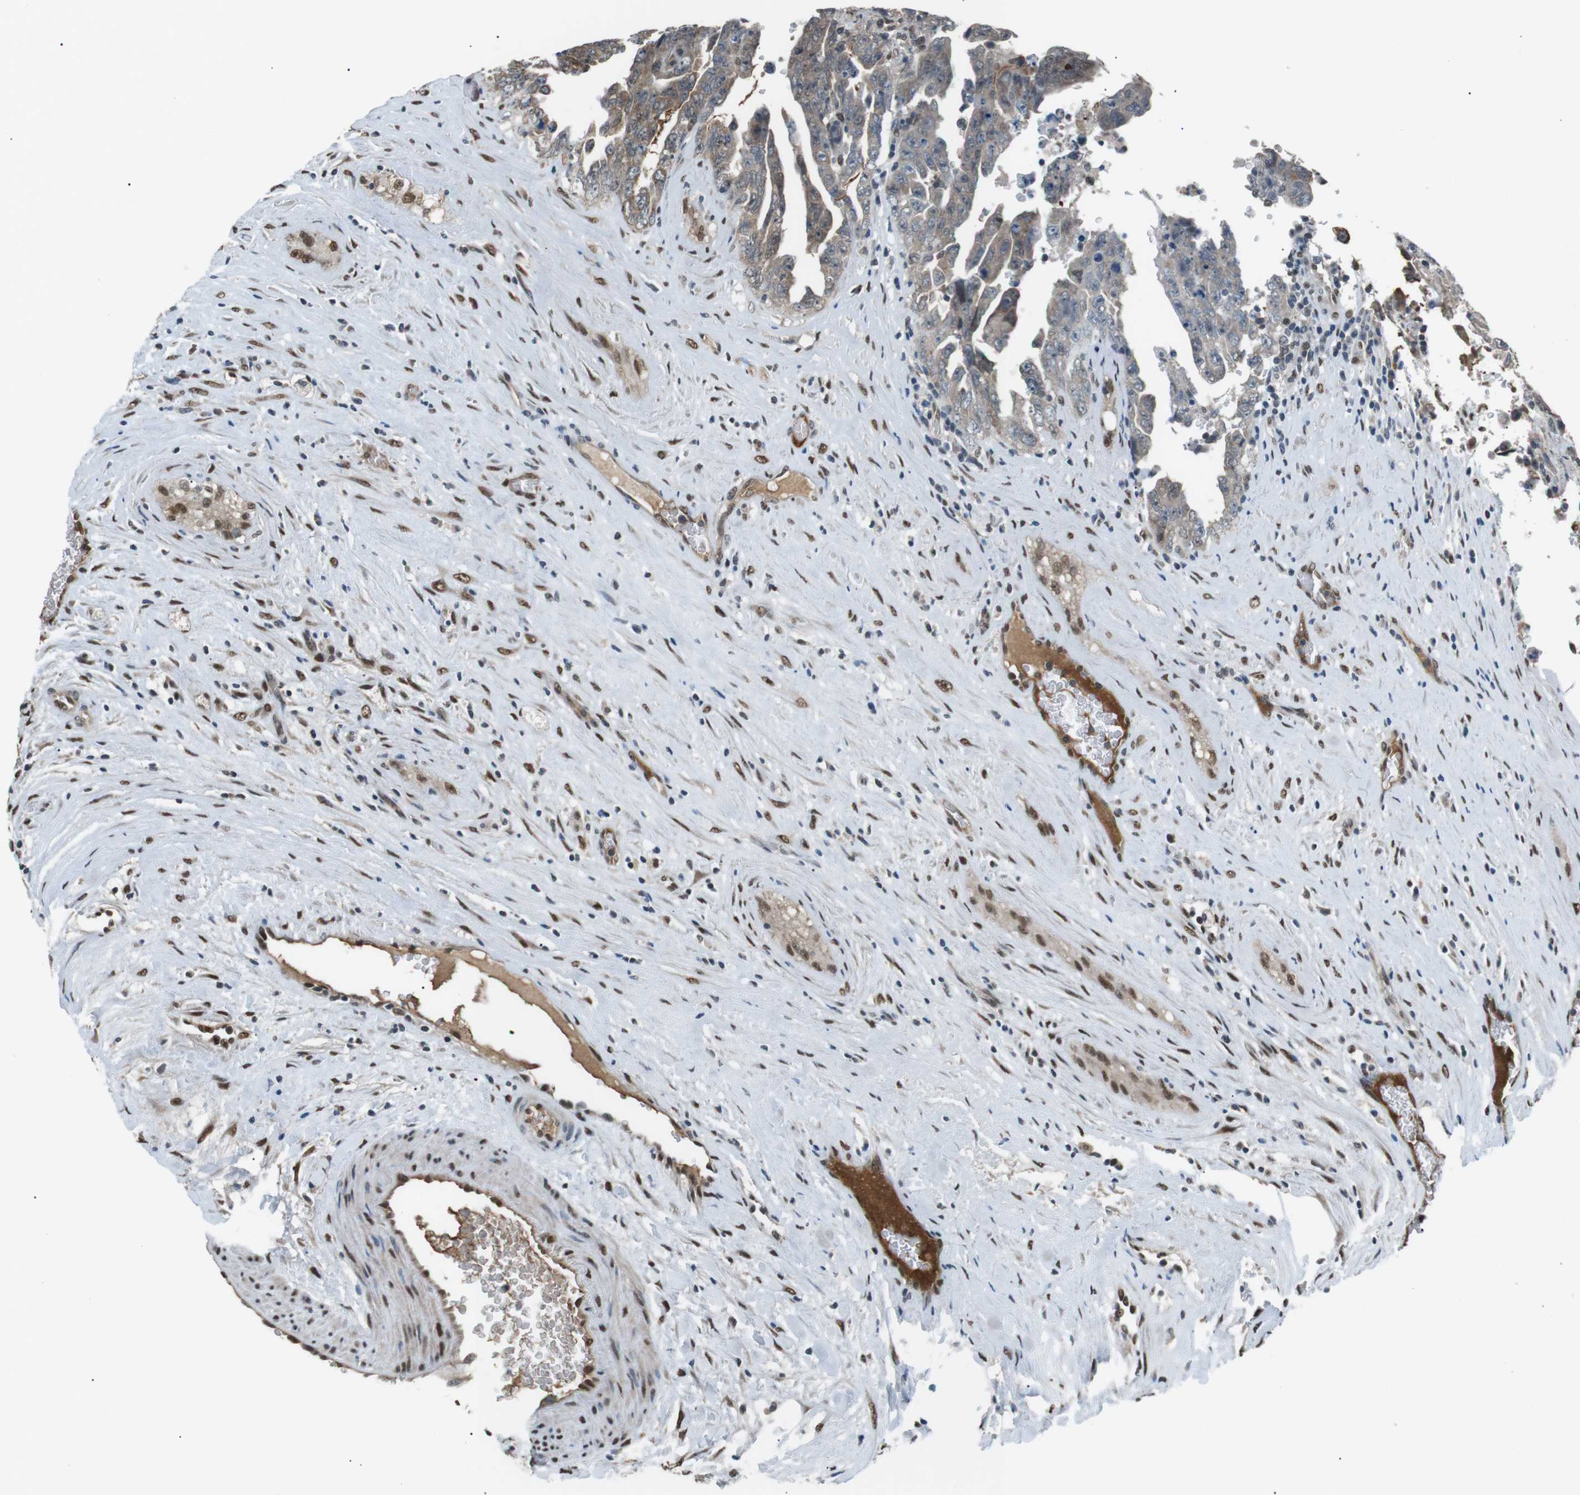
{"staining": {"intensity": "weak", "quantity": "<25%", "location": "cytoplasmic/membranous,nuclear"}, "tissue": "testis cancer", "cell_type": "Tumor cells", "image_type": "cancer", "snomed": [{"axis": "morphology", "description": "Carcinoma, Embryonal, NOS"}, {"axis": "topography", "description": "Testis"}], "caption": "Tumor cells are negative for brown protein staining in testis cancer (embryonal carcinoma). (DAB immunohistochemistry visualized using brightfield microscopy, high magnification).", "gene": "SRPK2", "patient": {"sex": "male", "age": 28}}